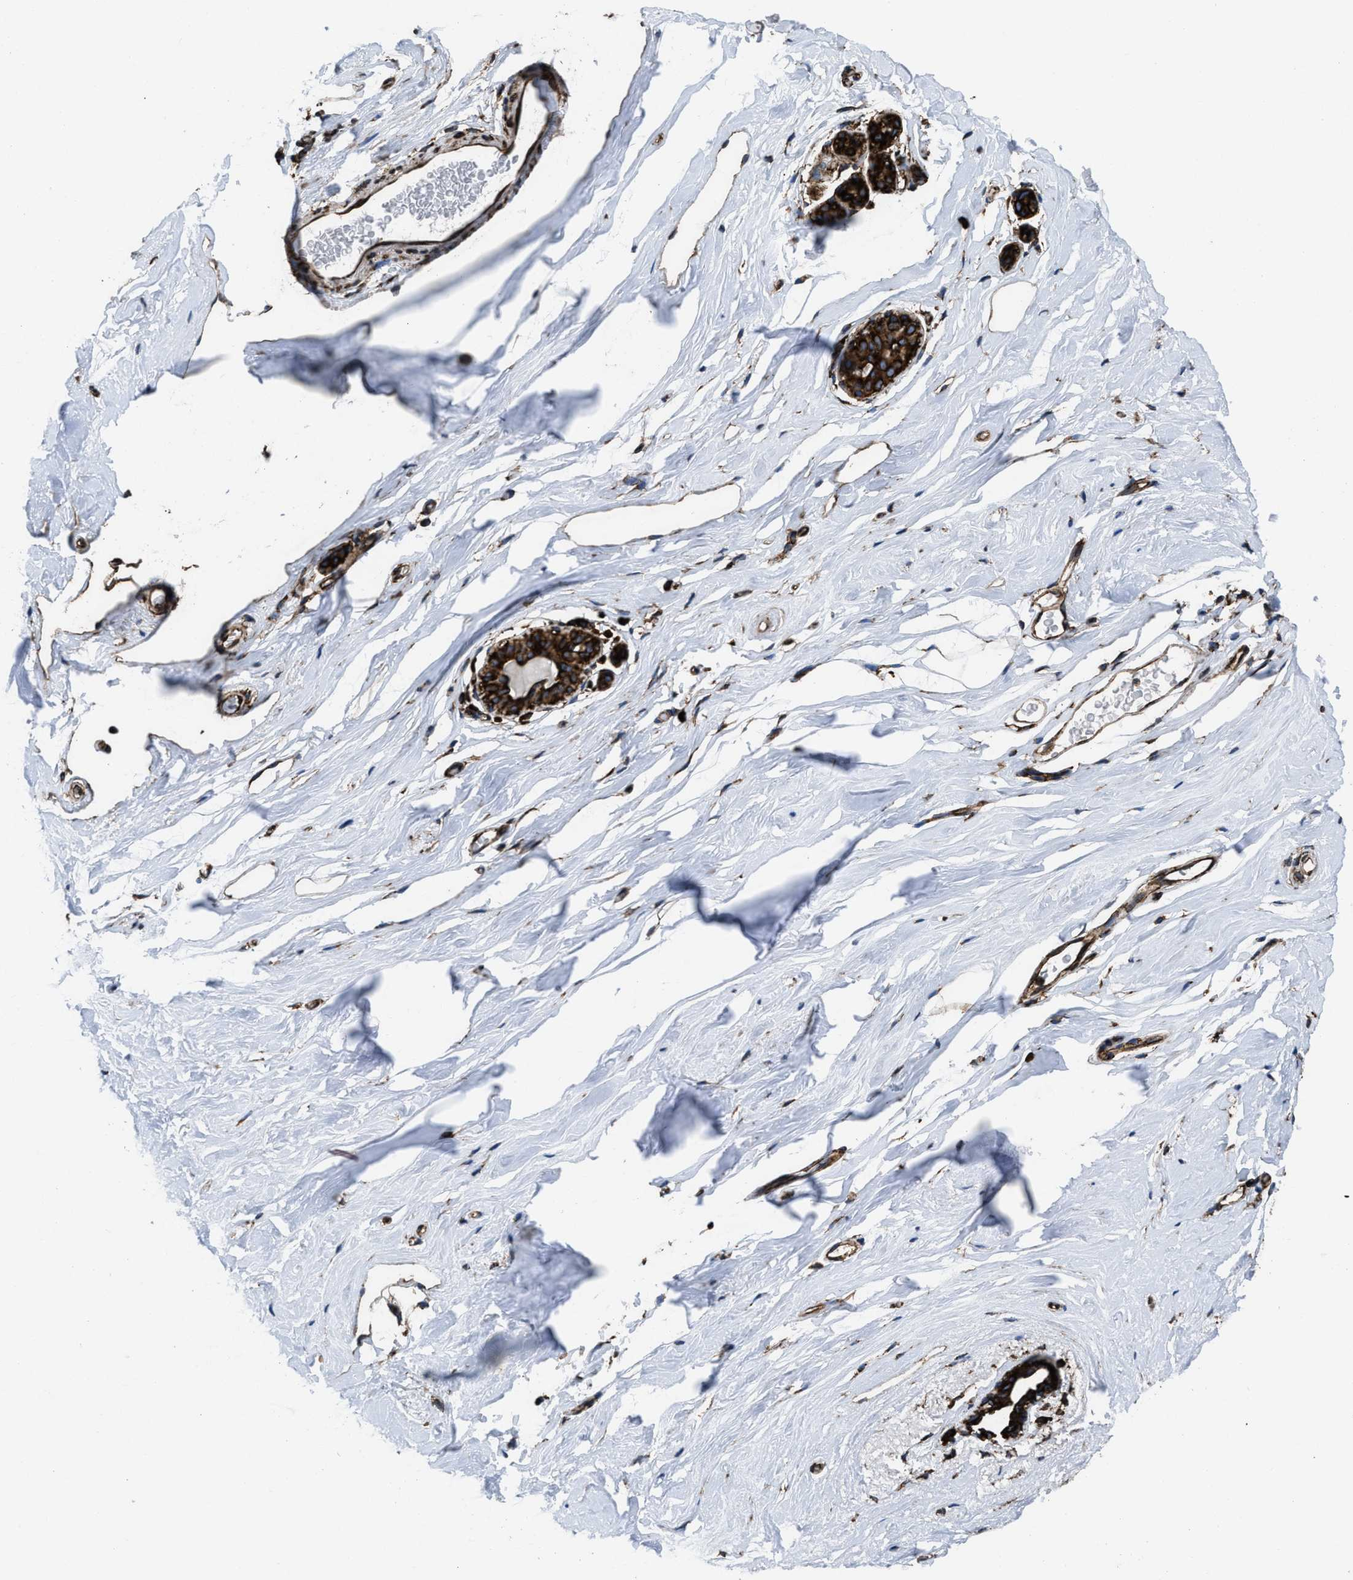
{"staining": {"intensity": "strong", "quantity": ">75%", "location": "cytoplasmic/membranous"}, "tissue": "breast", "cell_type": "Glandular cells", "image_type": "normal", "snomed": [{"axis": "morphology", "description": "Normal tissue, NOS"}, {"axis": "topography", "description": "Breast"}], "caption": "Brown immunohistochemical staining in unremarkable breast shows strong cytoplasmic/membranous positivity in about >75% of glandular cells. (DAB (3,3'-diaminobenzidine) = brown stain, brightfield microscopy at high magnification).", "gene": "CAPRIN1", "patient": {"sex": "female", "age": 62}}